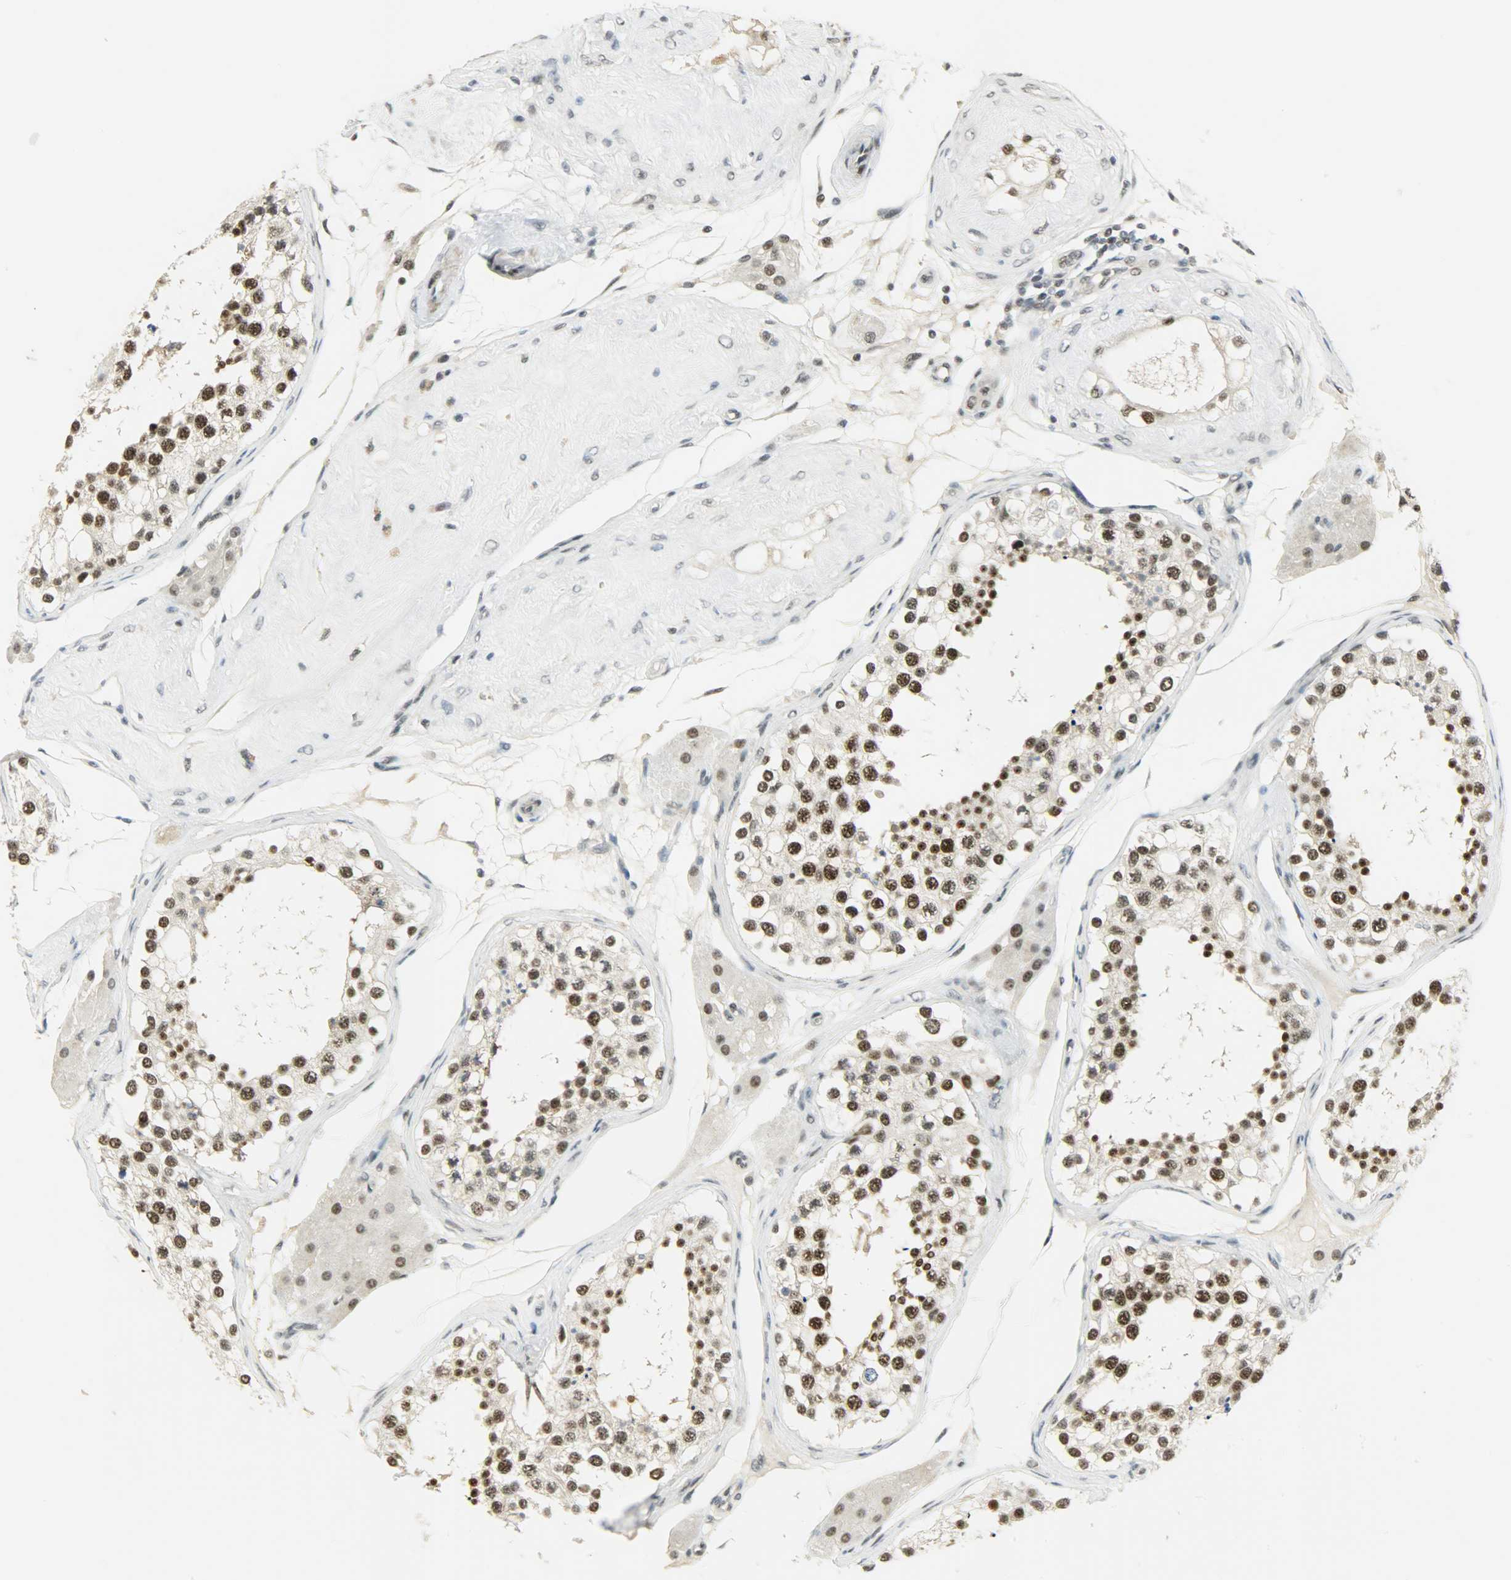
{"staining": {"intensity": "strong", "quantity": ">75%", "location": "nuclear"}, "tissue": "testis", "cell_type": "Cells in seminiferous ducts", "image_type": "normal", "snomed": [{"axis": "morphology", "description": "Normal tissue, NOS"}, {"axis": "topography", "description": "Testis"}], "caption": "Immunohistochemical staining of unremarkable testis exhibits strong nuclear protein expression in approximately >75% of cells in seminiferous ducts.", "gene": "SUGP1", "patient": {"sex": "male", "age": 68}}